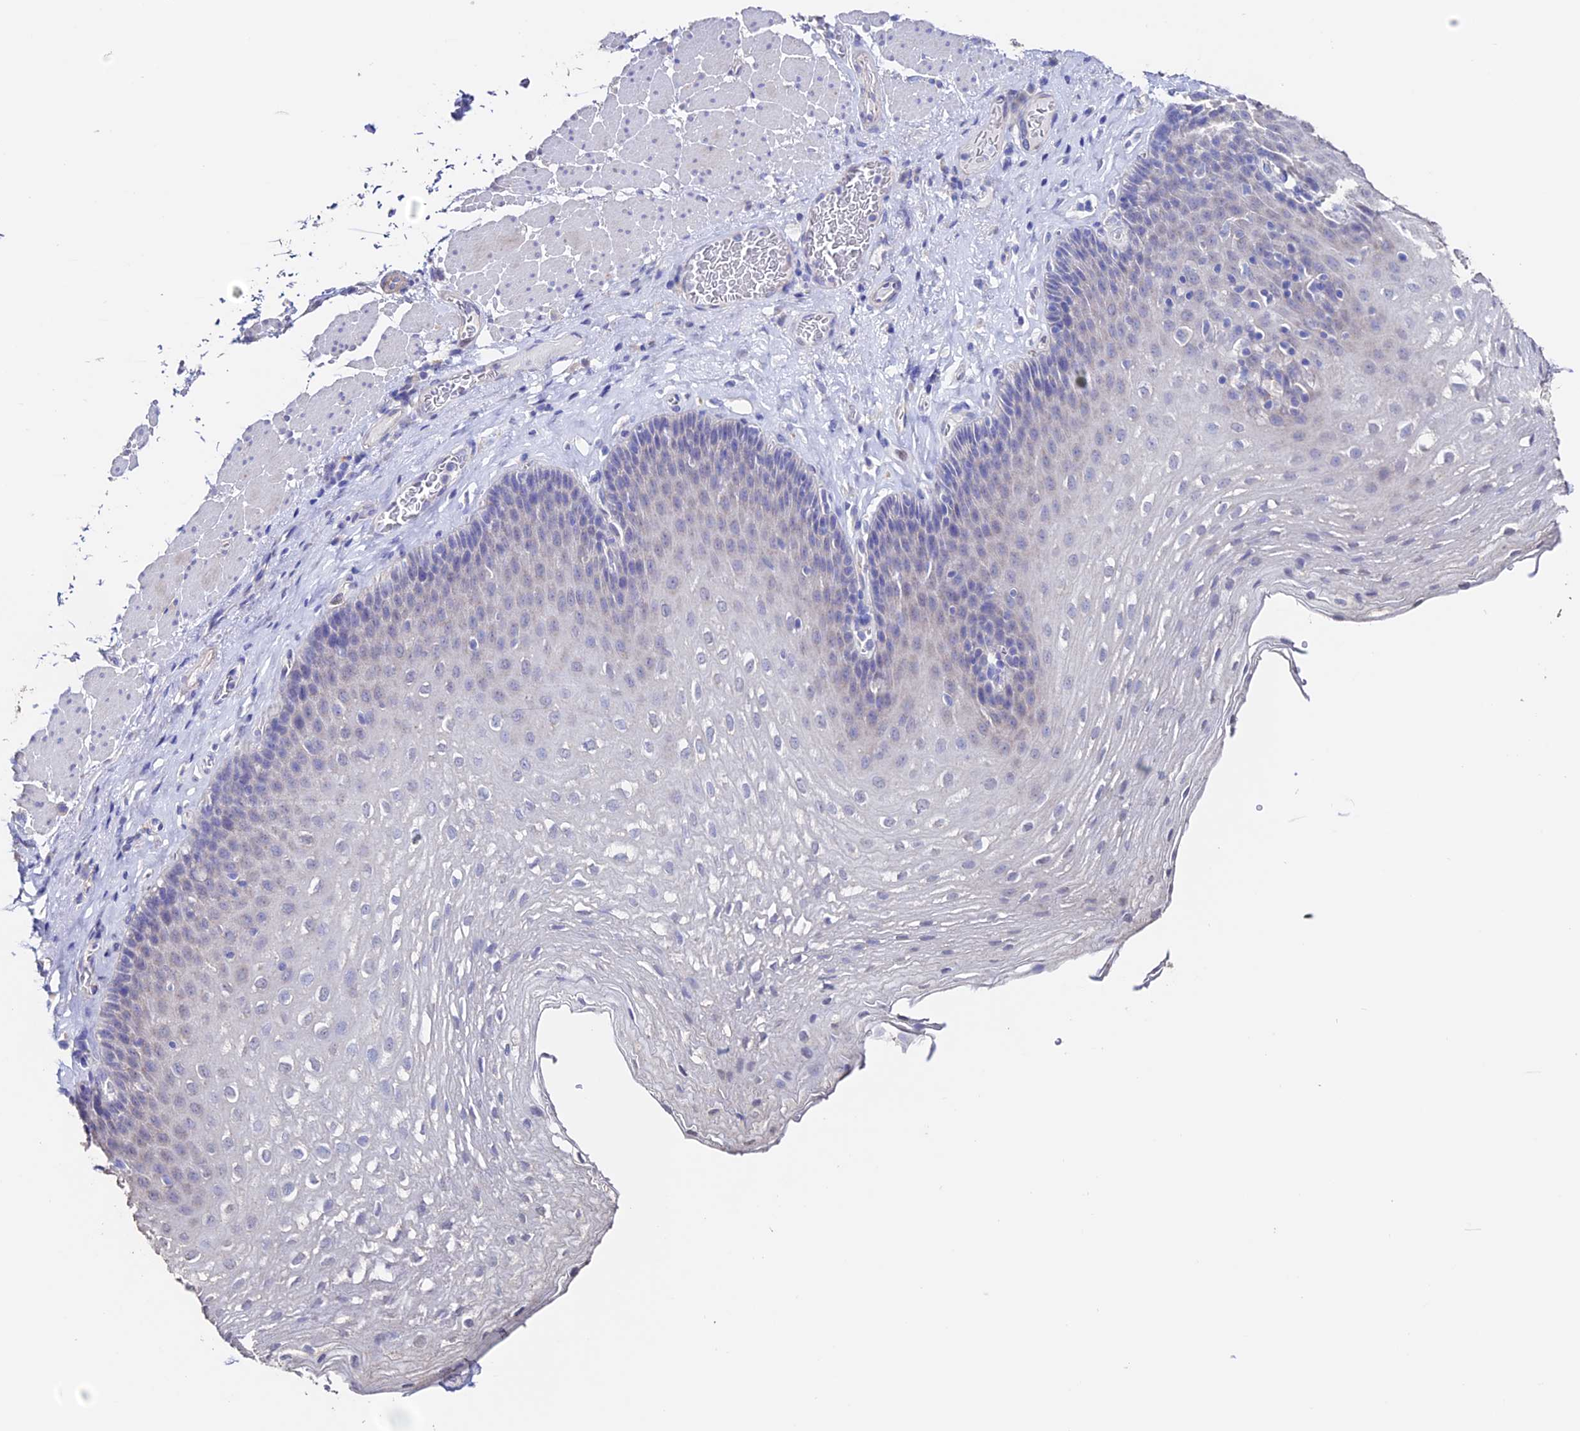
{"staining": {"intensity": "negative", "quantity": "none", "location": "none"}, "tissue": "esophagus", "cell_type": "Squamous epithelial cells", "image_type": "normal", "snomed": [{"axis": "morphology", "description": "Normal tissue, NOS"}, {"axis": "topography", "description": "Esophagus"}], "caption": "Immunohistochemistry (IHC) image of benign esophagus: esophagus stained with DAB reveals no significant protein positivity in squamous epithelial cells.", "gene": "ESM1", "patient": {"sex": "female", "age": 66}}